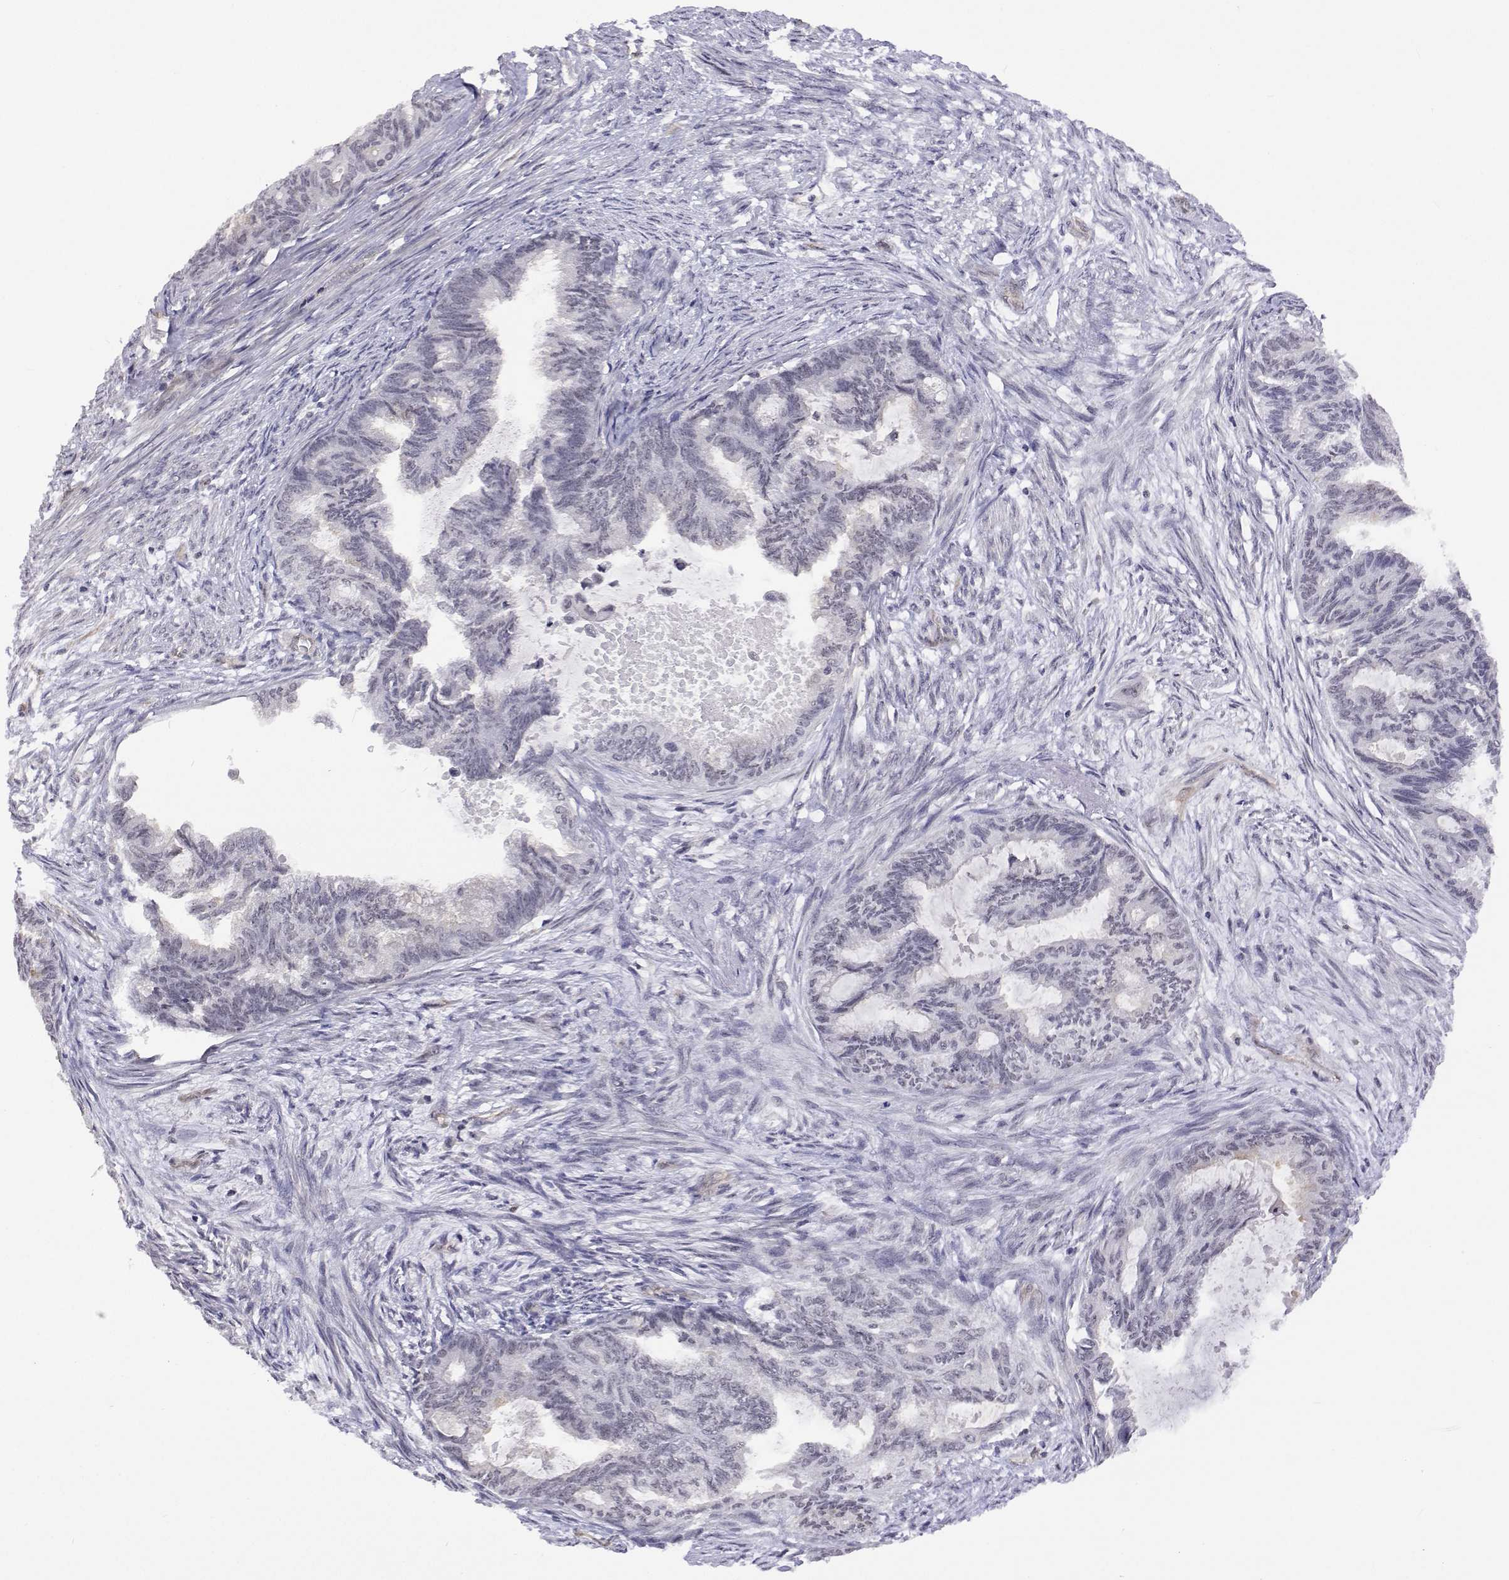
{"staining": {"intensity": "negative", "quantity": "none", "location": "none"}, "tissue": "endometrial cancer", "cell_type": "Tumor cells", "image_type": "cancer", "snomed": [{"axis": "morphology", "description": "Adenocarcinoma, NOS"}, {"axis": "topography", "description": "Endometrium"}], "caption": "Immunohistochemical staining of endometrial cancer shows no significant expression in tumor cells. Nuclei are stained in blue.", "gene": "NHP2", "patient": {"sex": "female", "age": 86}}